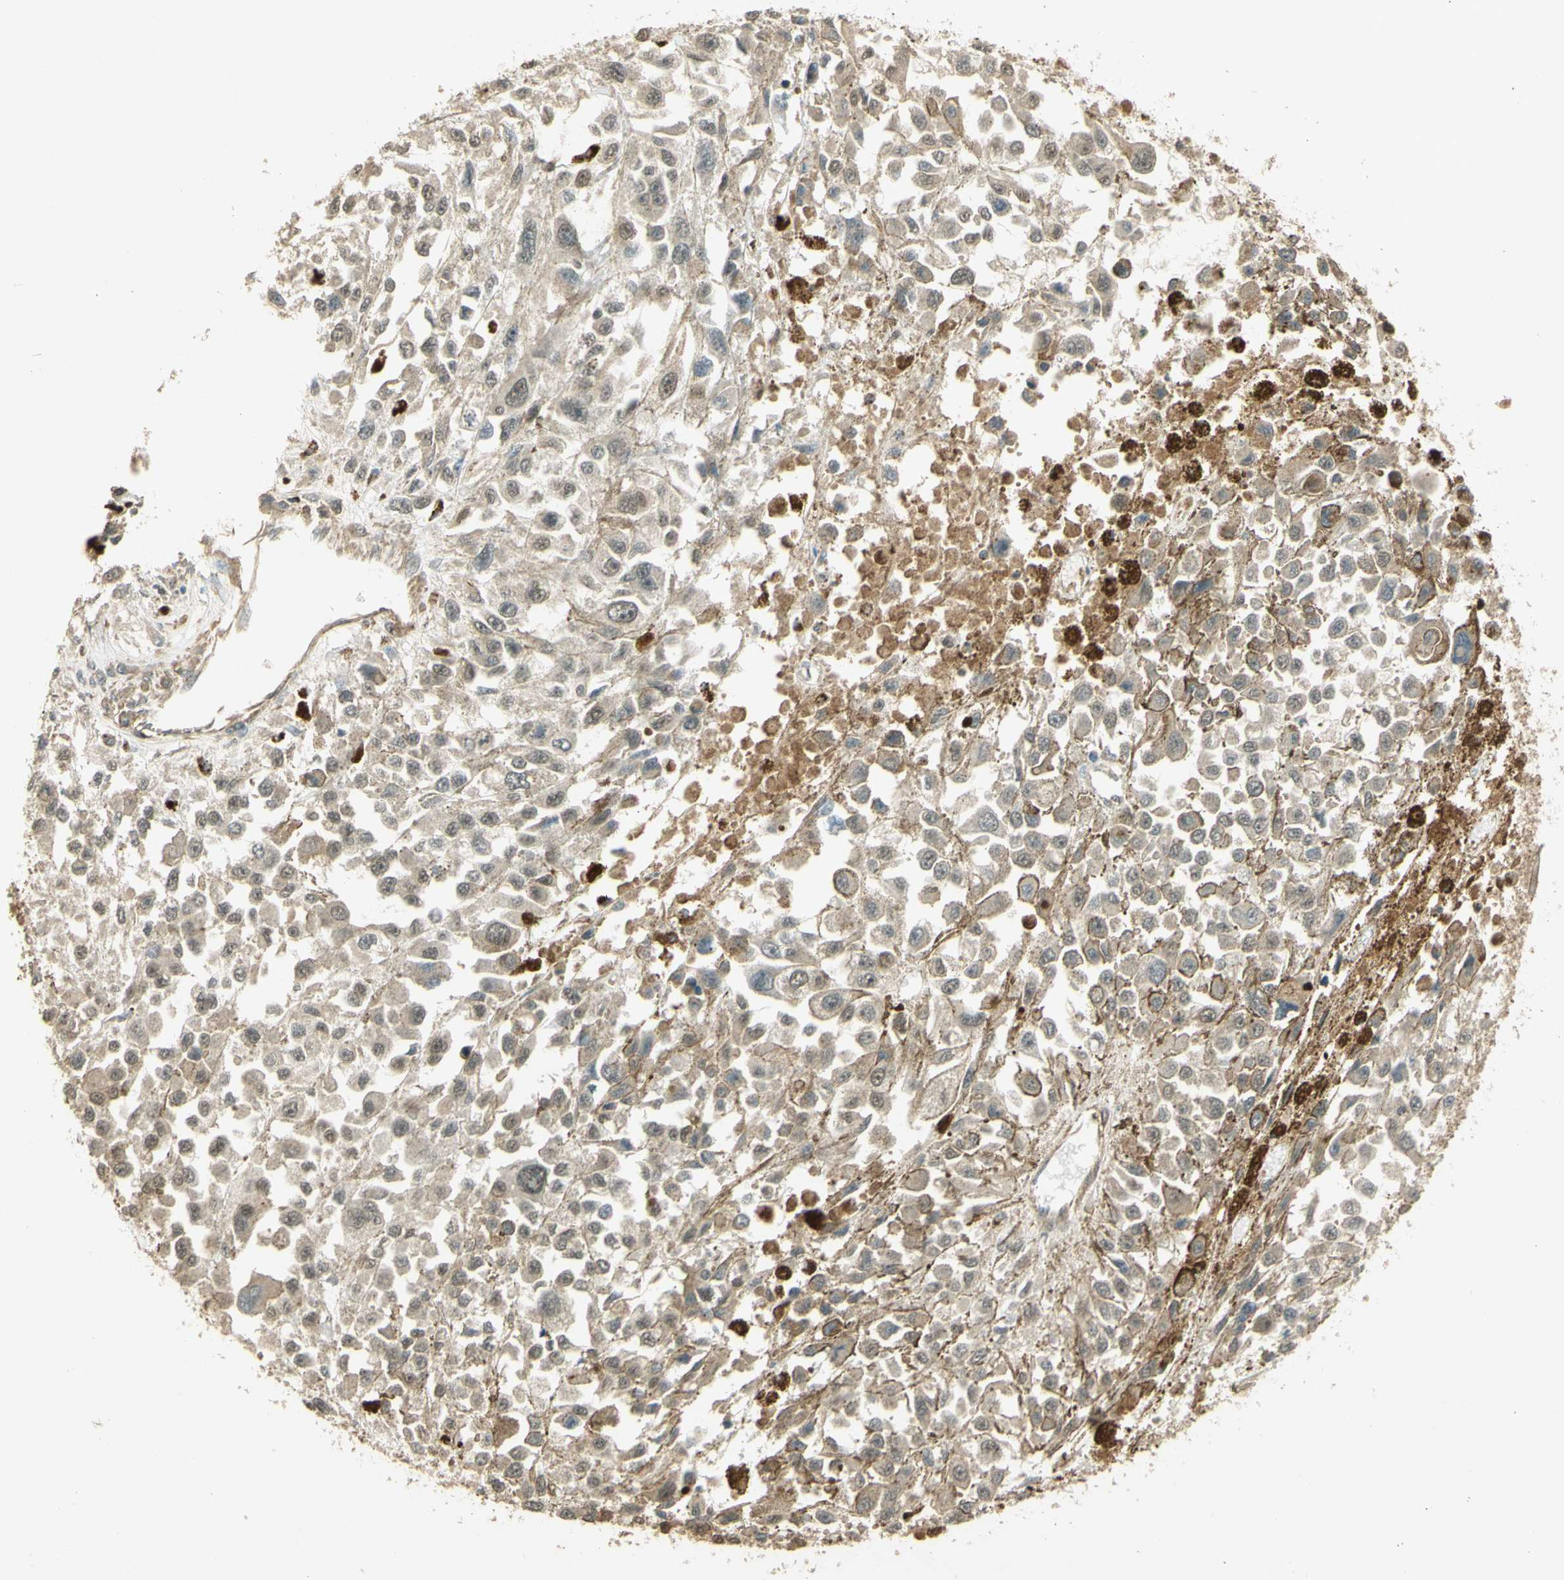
{"staining": {"intensity": "negative", "quantity": "none", "location": "none"}, "tissue": "melanoma", "cell_type": "Tumor cells", "image_type": "cancer", "snomed": [{"axis": "morphology", "description": "Malignant melanoma, Metastatic site"}, {"axis": "topography", "description": "Lymph node"}], "caption": "Melanoma was stained to show a protein in brown. There is no significant positivity in tumor cells.", "gene": "GMEB2", "patient": {"sex": "male", "age": 59}}